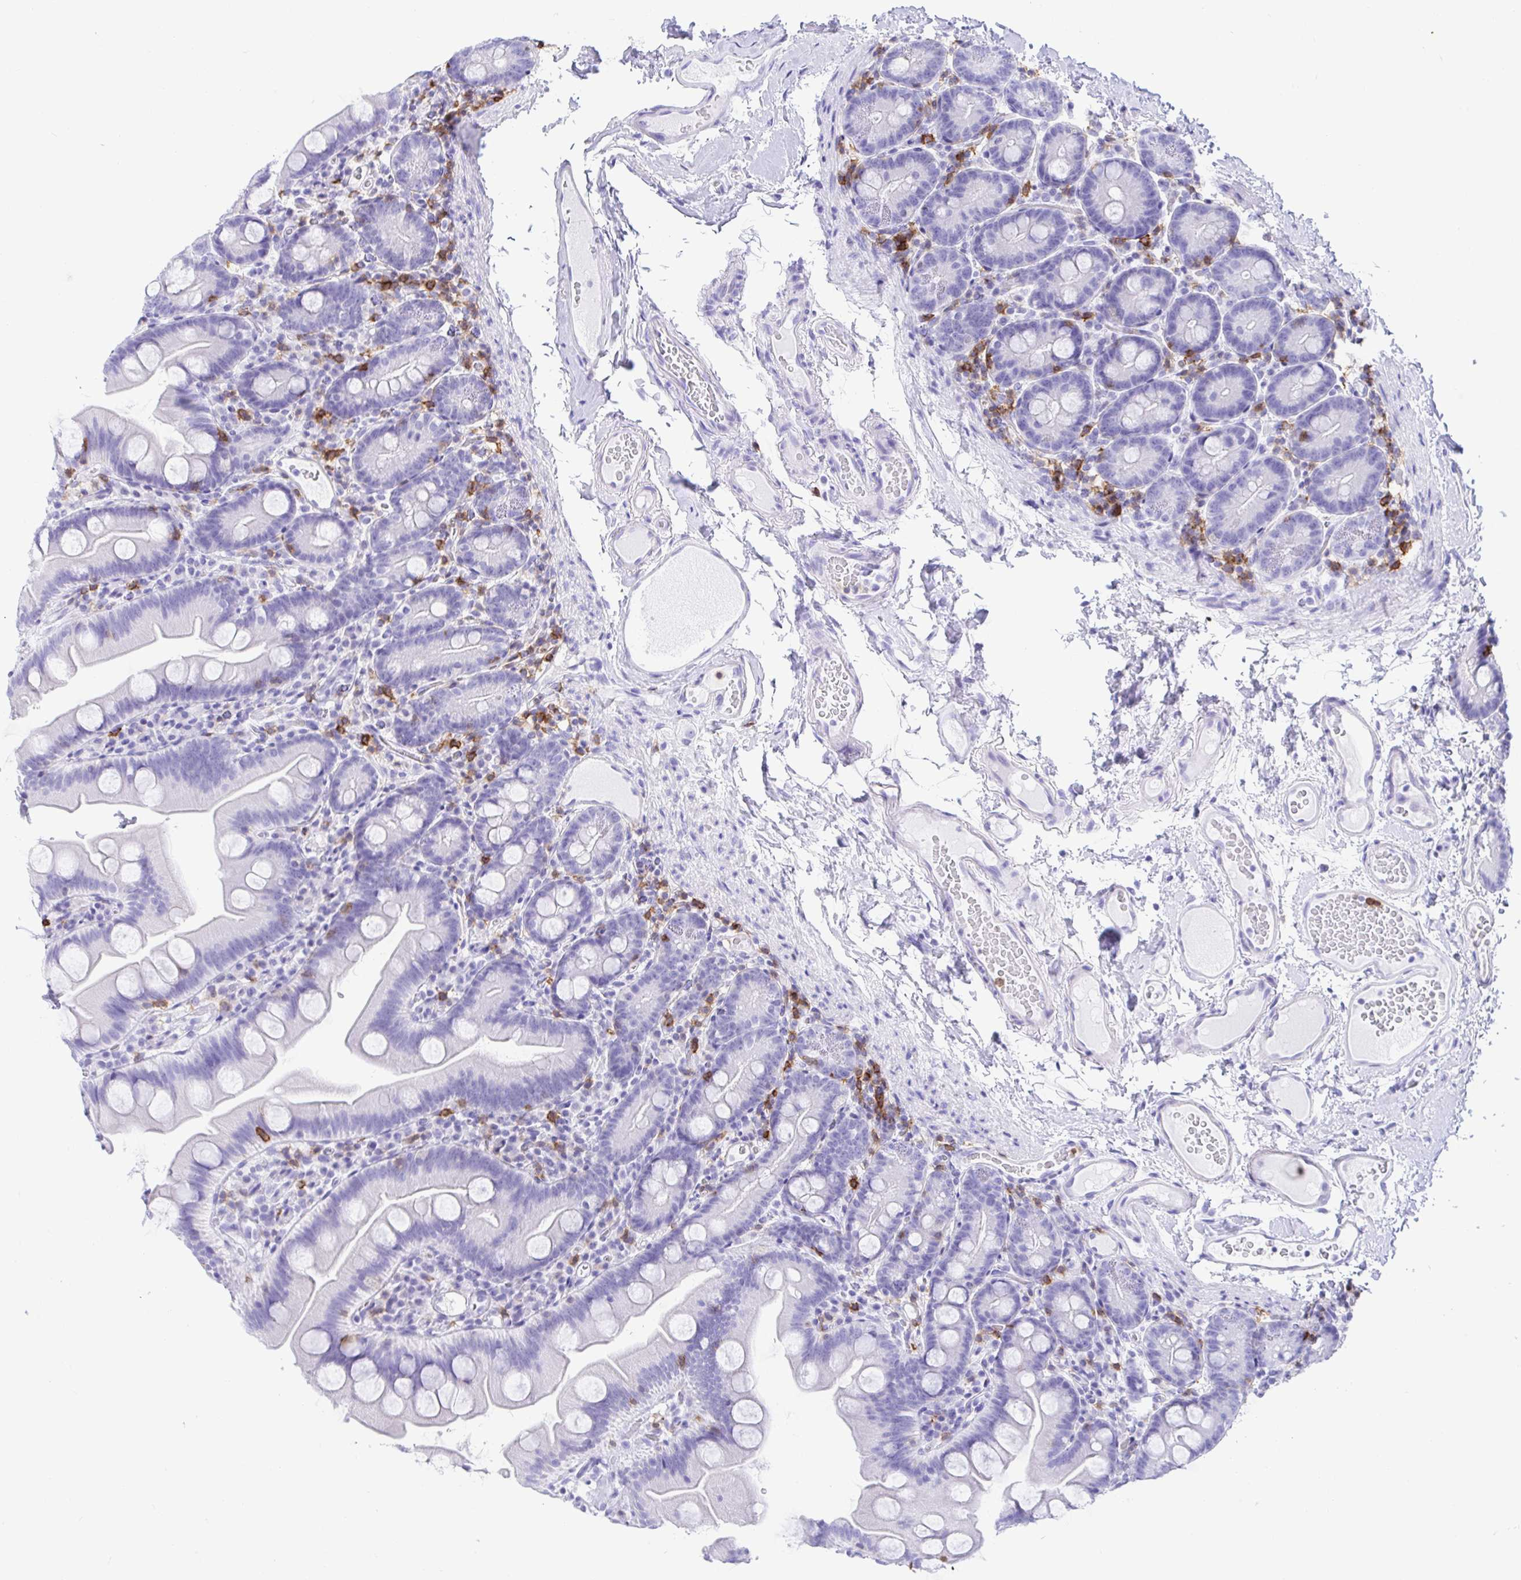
{"staining": {"intensity": "negative", "quantity": "none", "location": "none"}, "tissue": "small intestine", "cell_type": "Glandular cells", "image_type": "normal", "snomed": [{"axis": "morphology", "description": "Normal tissue, NOS"}, {"axis": "topography", "description": "Small intestine"}], "caption": "There is no significant staining in glandular cells of small intestine. (DAB IHC with hematoxylin counter stain).", "gene": "CD5", "patient": {"sex": "female", "age": 68}}